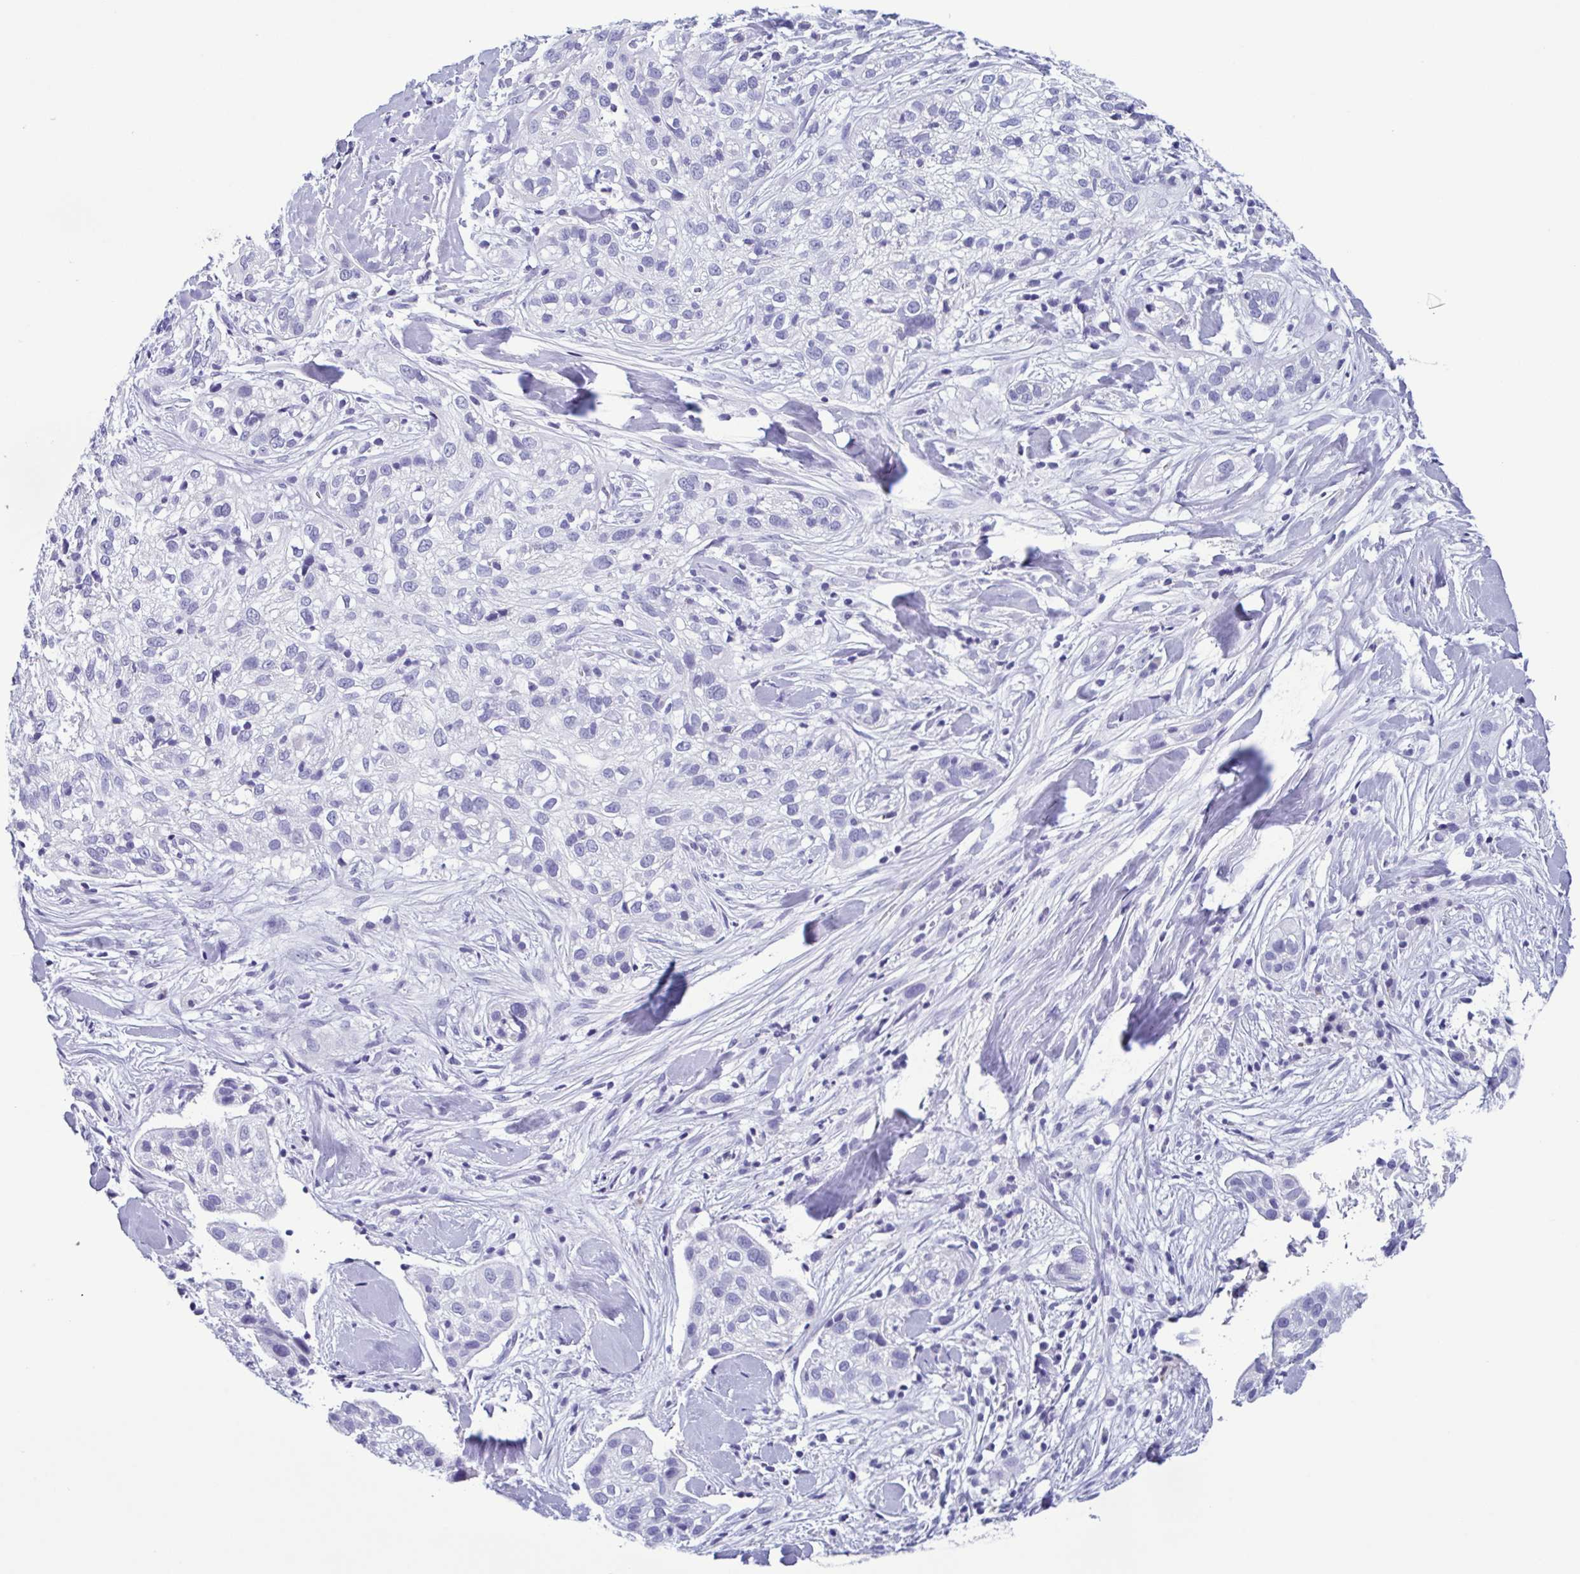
{"staining": {"intensity": "negative", "quantity": "none", "location": "none"}, "tissue": "skin cancer", "cell_type": "Tumor cells", "image_type": "cancer", "snomed": [{"axis": "morphology", "description": "Squamous cell carcinoma, NOS"}, {"axis": "topography", "description": "Skin"}], "caption": "Tumor cells are negative for protein expression in human skin cancer.", "gene": "INAFM1", "patient": {"sex": "male", "age": 82}}